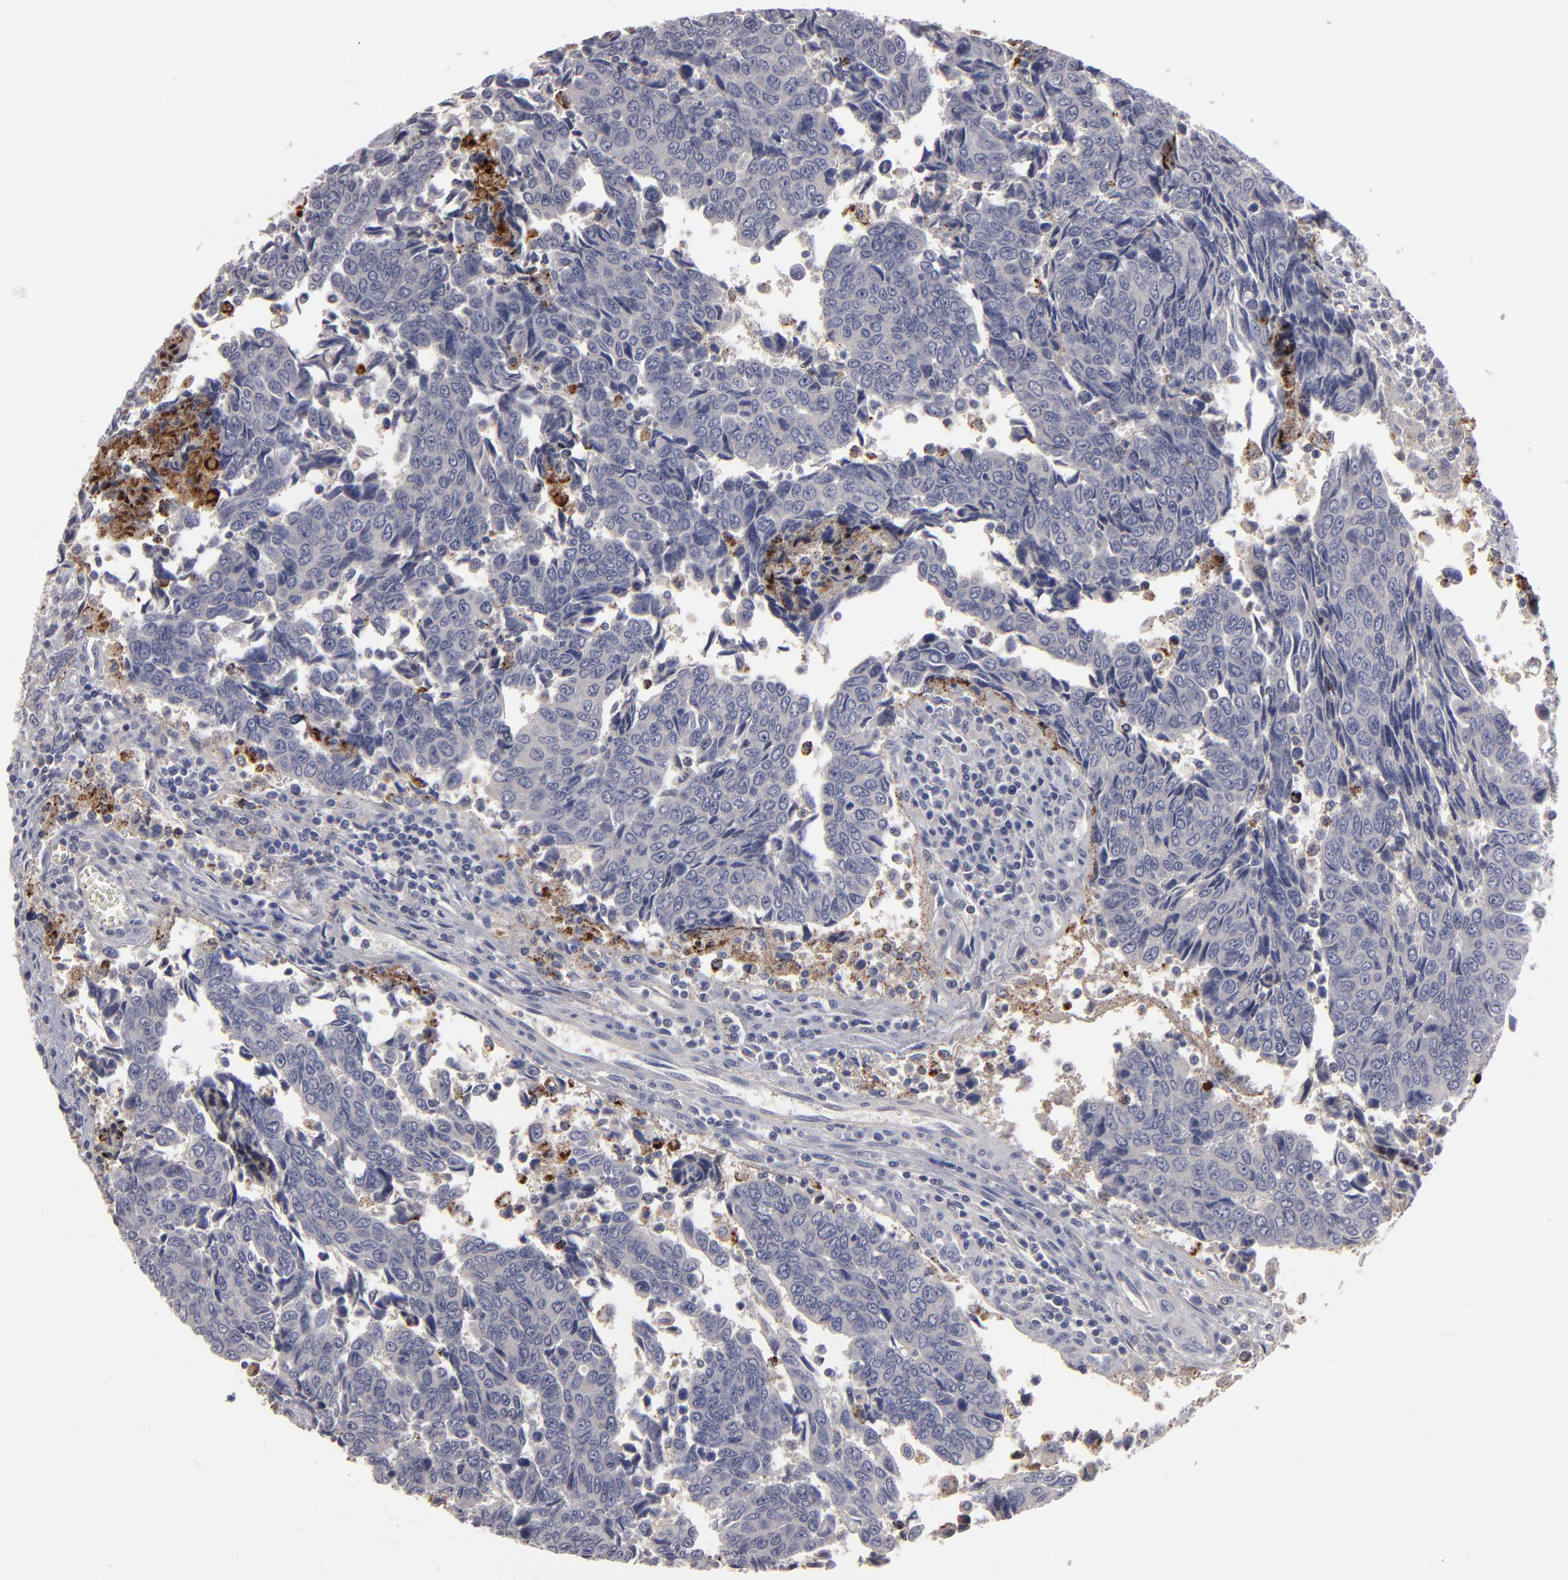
{"staining": {"intensity": "negative", "quantity": "none", "location": "none"}, "tissue": "urothelial cancer", "cell_type": "Tumor cells", "image_type": "cancer", "snomed": [{"axis": "morphology", "description": "Urothelial carcinoma, High grade"}, {"axis": "topography", "description": "Urinary bladder"}], "caption": "High magnification brightfield microscopy of urothelial carcinoma (high-grade) stained with DAB (brown) and counterstained with hematoxylin (blue): tumor cells show no significant positivity. (IHC, brightfield microscopy, high magnification).", "gene": "GPM6B", "patient": {"sex": "male", "age": 86}}